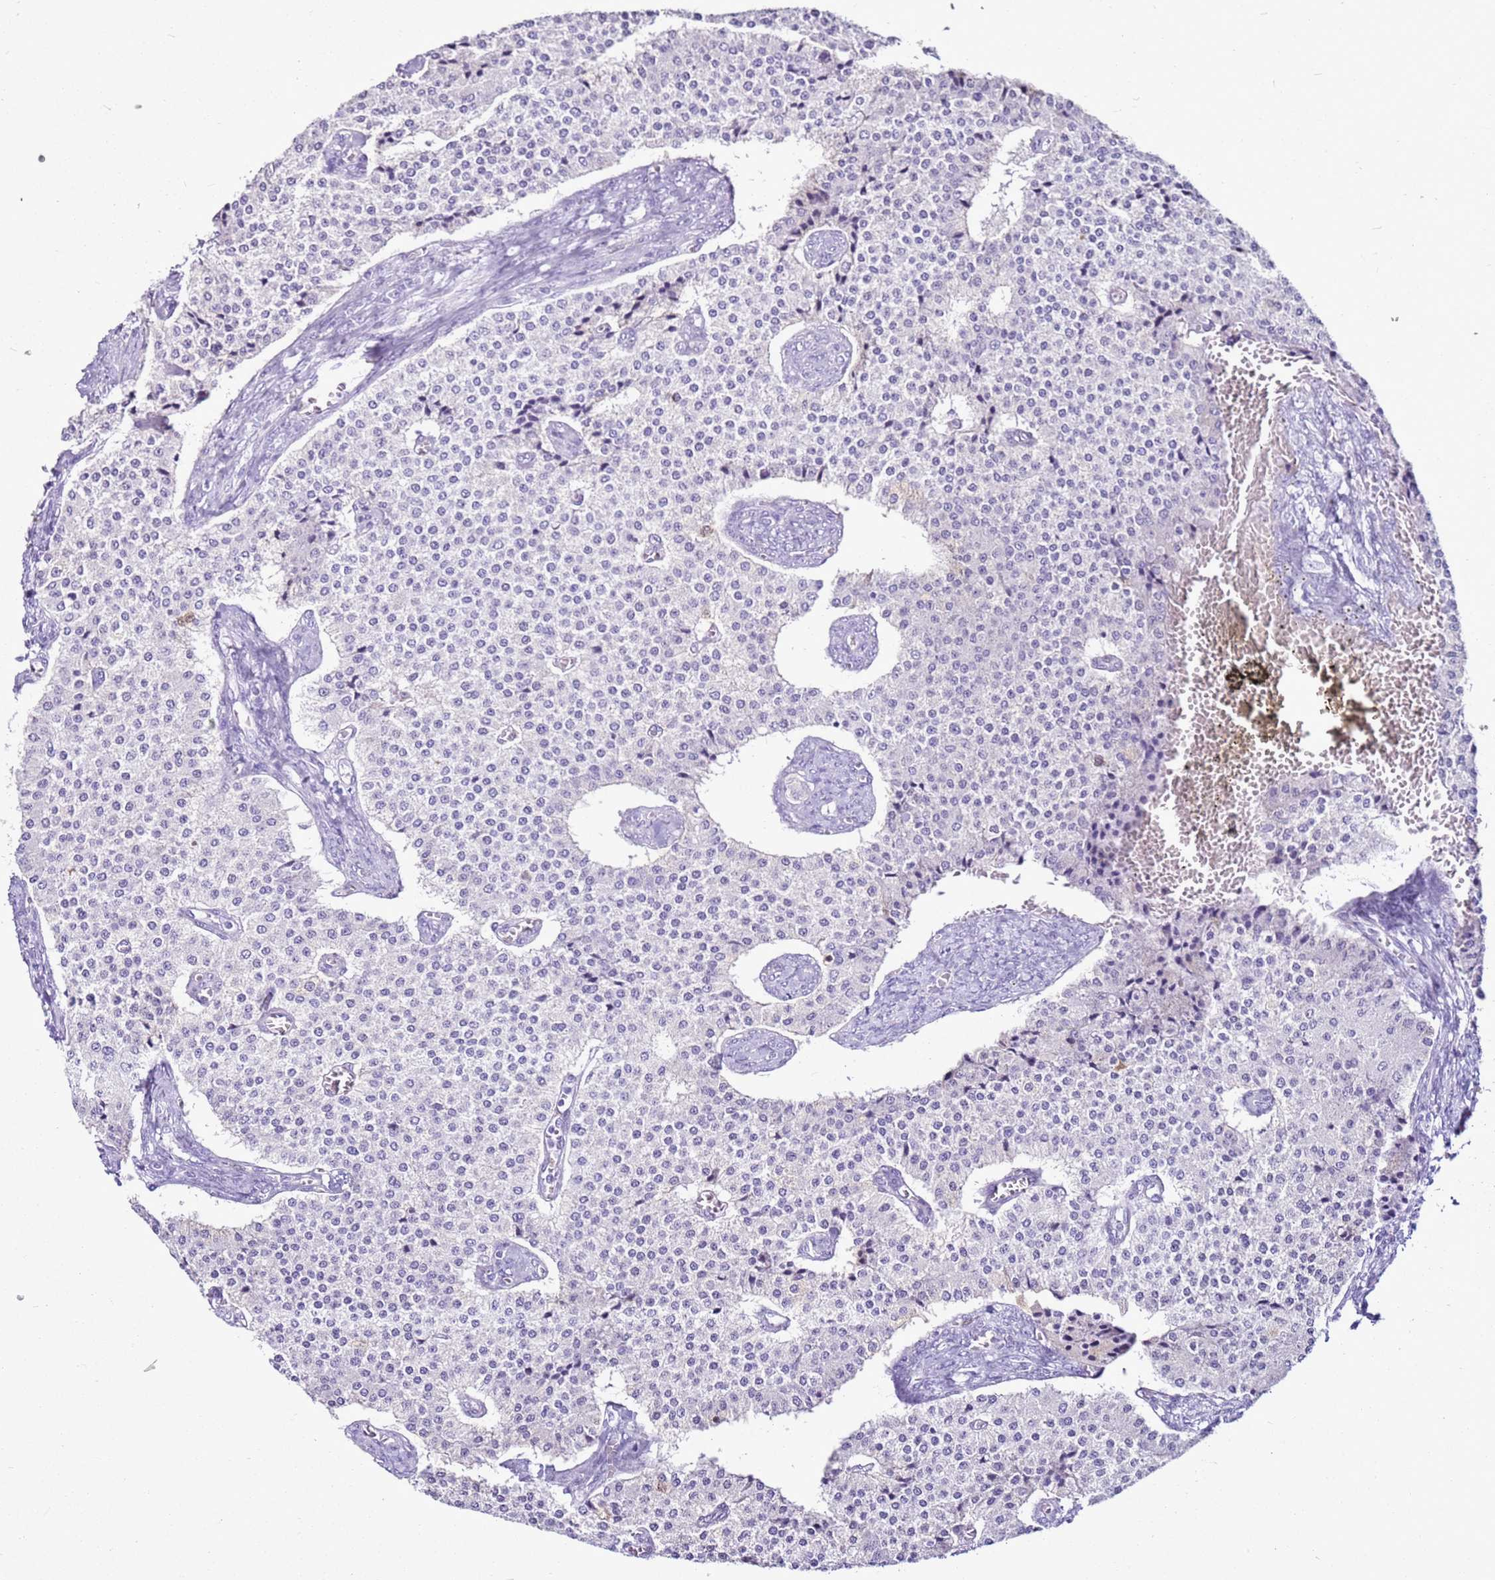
{"staining": {"intensity": "negative", "quantity": "none", "location": "none"}, "tissue": "carcinoid", "cell_type": "Tumor cells", "image_type": "cancer", "snomed": [{"axis": "morphology", "description": "Carcinoid, malignant, NOS"}, {"axis": "topography", "description": "Colon"}], "caption": "There is no significant positivity in tumor cells of carcinoid.", "gene": "SPC25", "patient": {"sex": "female", "age": 52}}